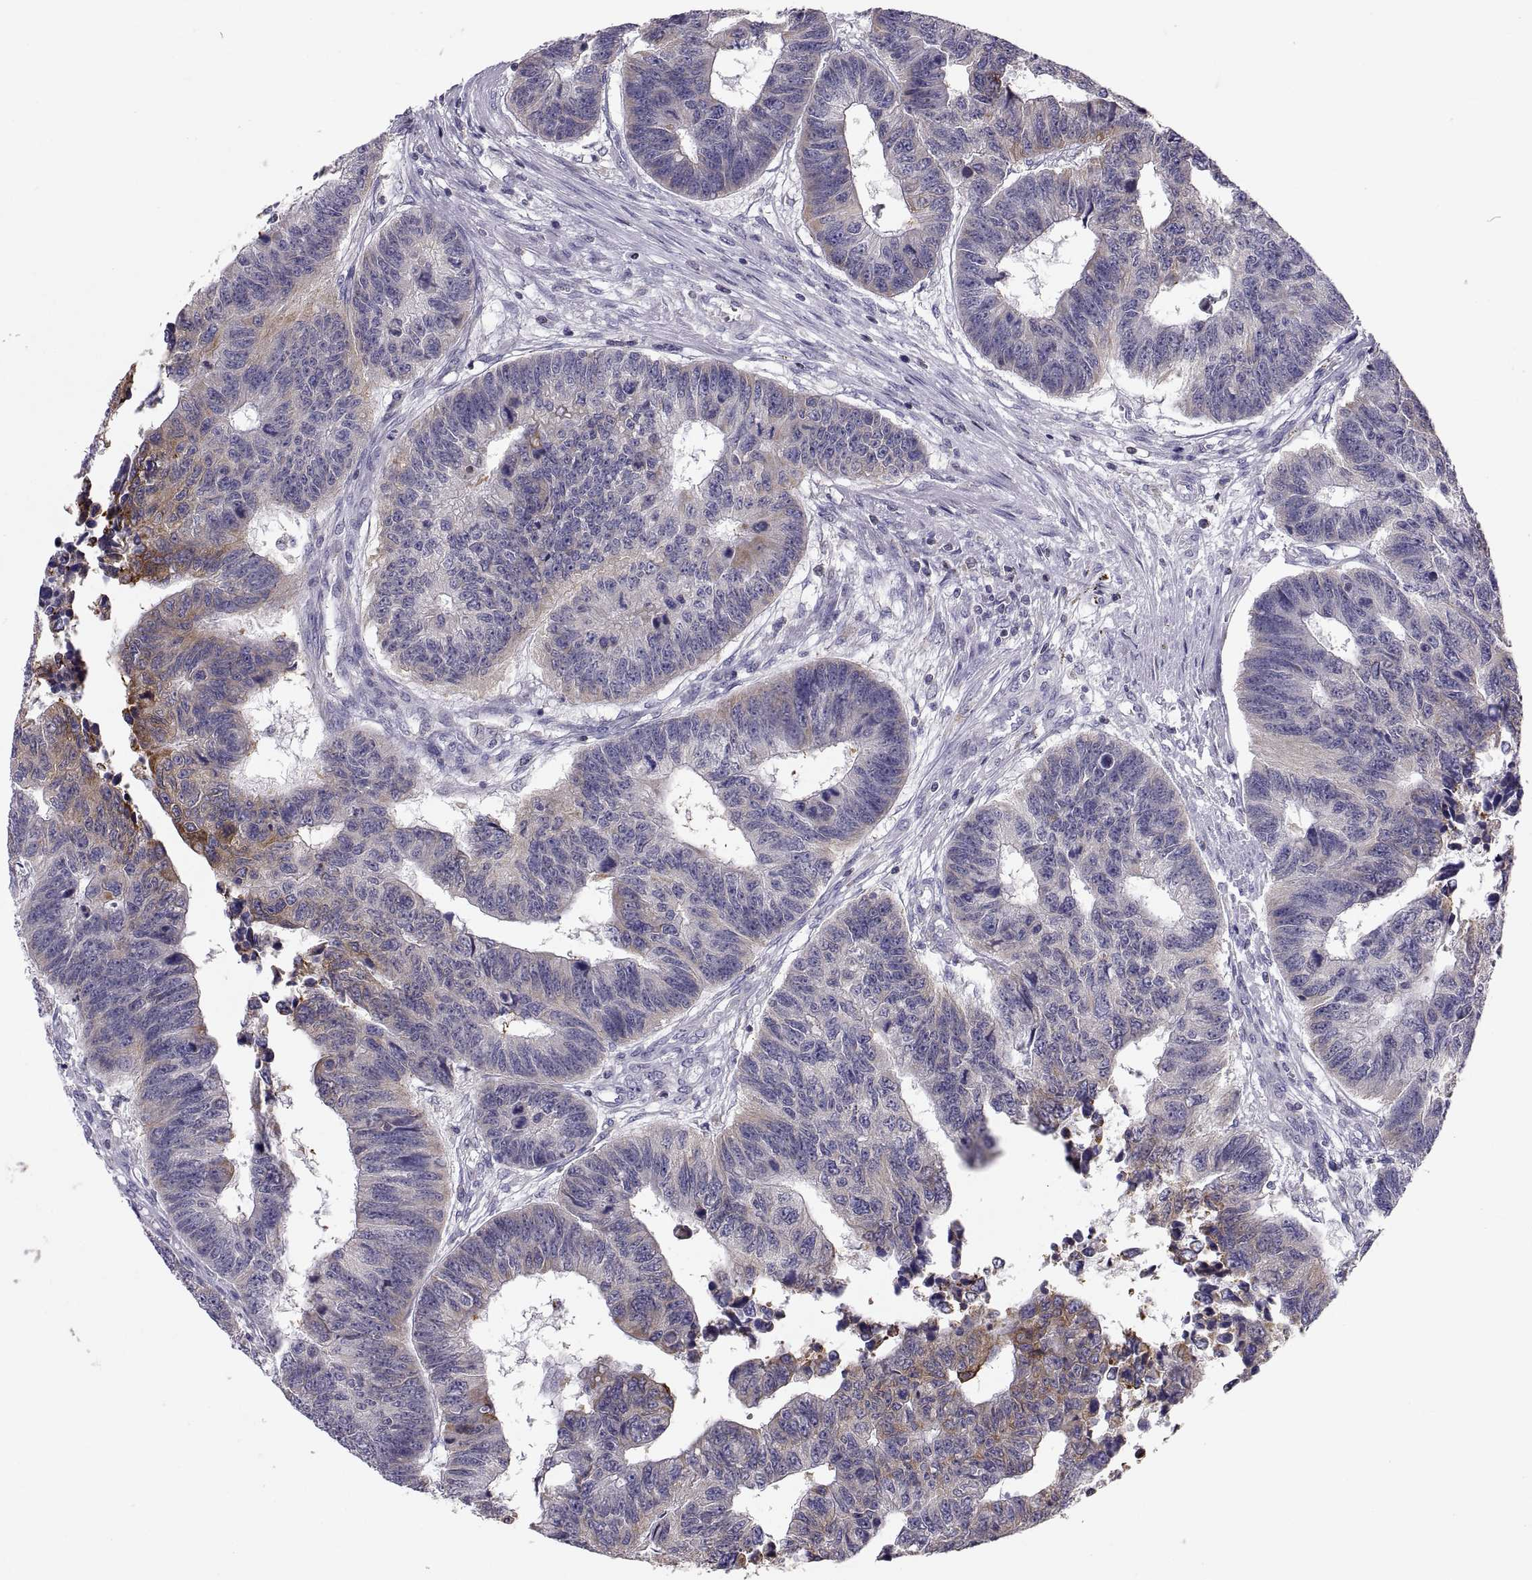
{"staining": {"intensity": "moderate", "quantity": "<25%", "location": "cytoplasmic/membranous"}, "tissue": "colorectal cancer", "cell_type": "Tumor cells", "image_type": "cancer", "snomed": [{"axis": "morphology", "description": "Adenocarcinoma, NOS"}, {"axis": "topography", "description": "Rectum"}], "caption": "Immunohistochemistry of colorectal cancer (adenocarcinoma) displays low levels of moderate cytoplasmic/membranous expression in about <25% of tumor cells.", "gene": "ERO1A", "patient": {"sex": "female", "age": 85}}